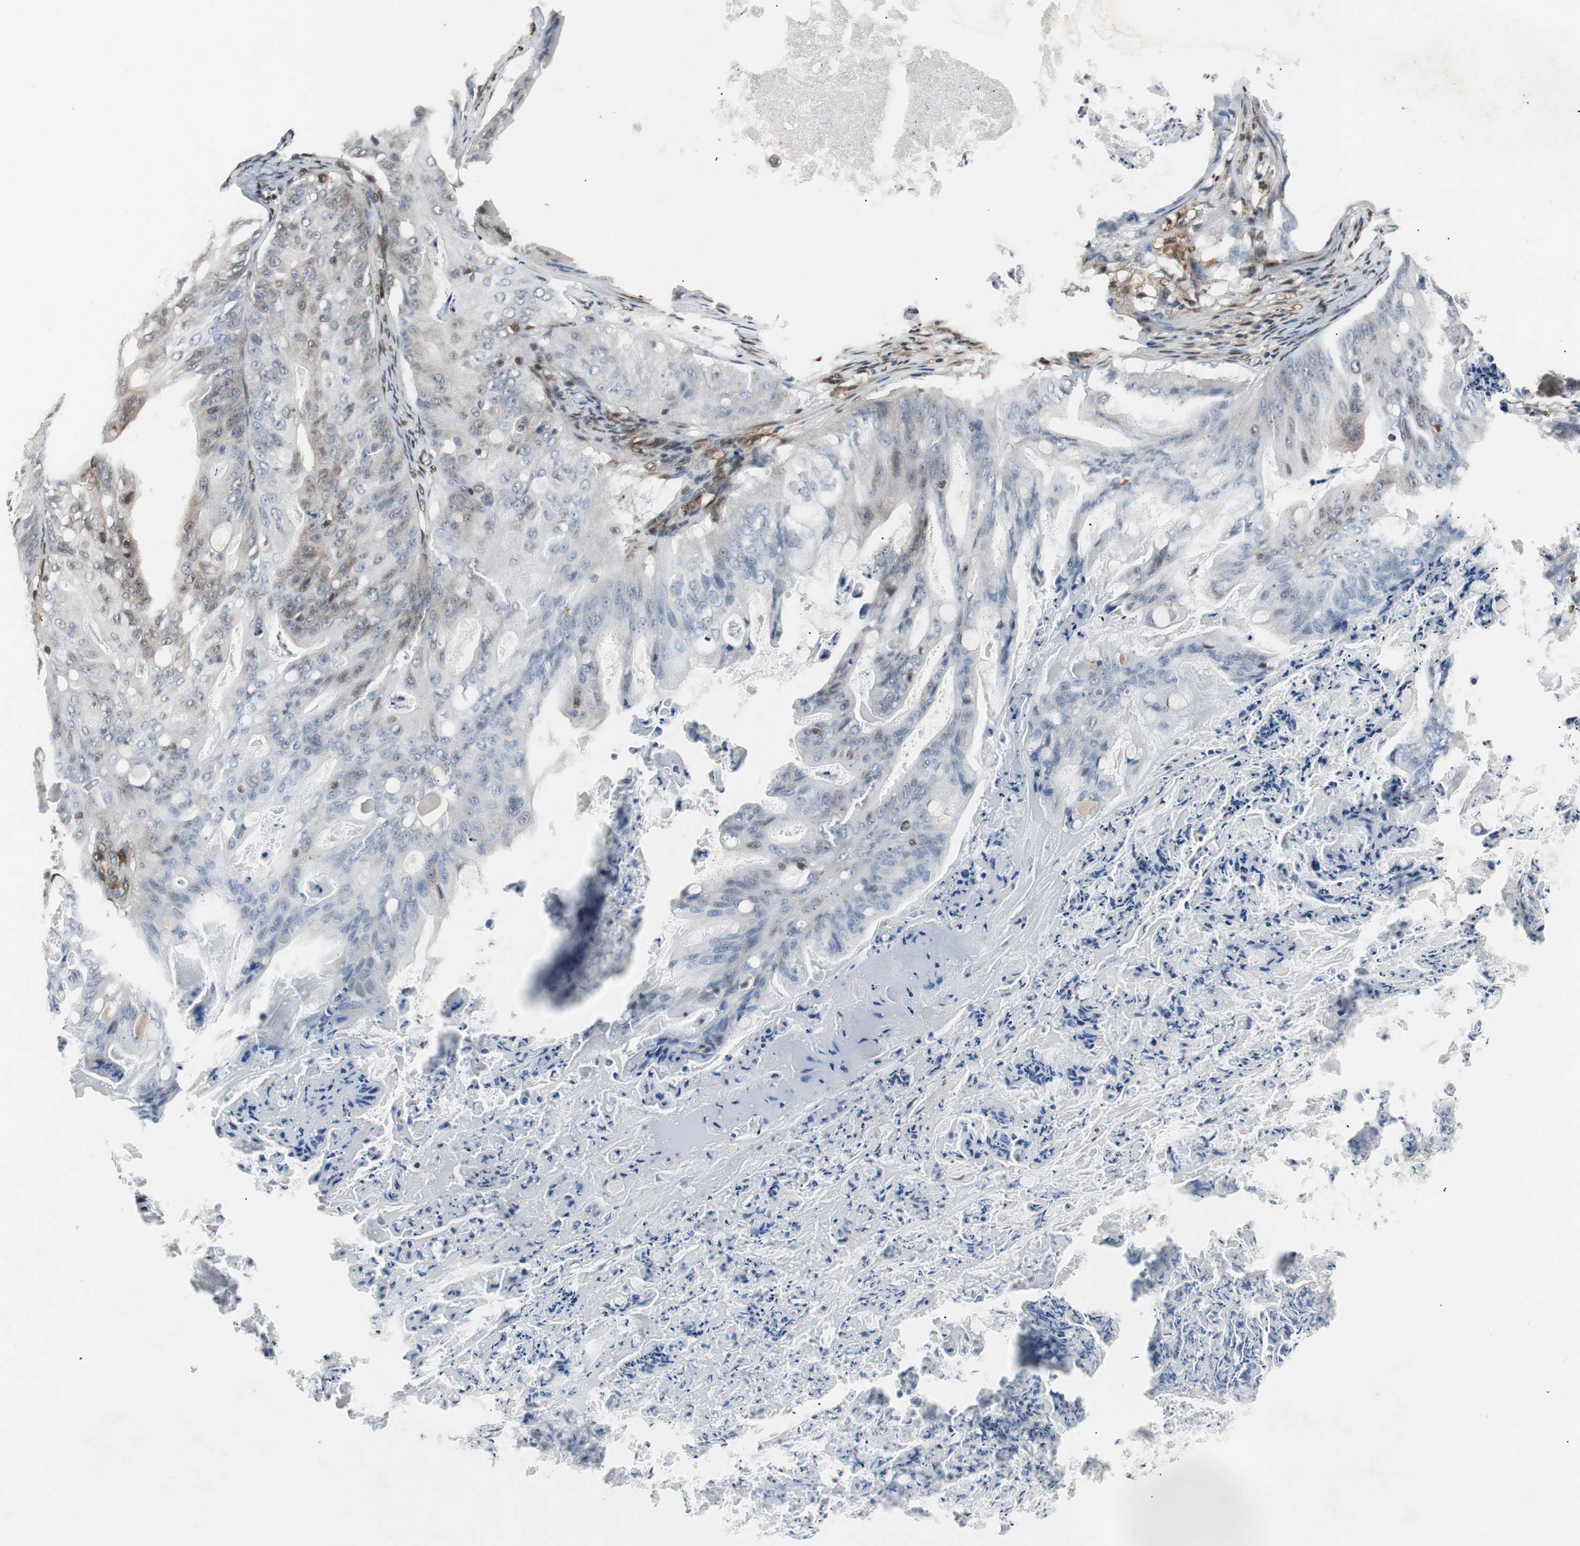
{"staining": {"intensity": "weak", "quantity": "25%-75%", "location": "cytoplasmic/membranous,nuclear"}, "tissue": "ovarian cancer", "cell_type": "Tumor cells", "image_type": "cancer", "snomed": [{"axis": "morphology", "description": "Cystadenocarcinoma, mucinous, NOS"}, {"axis": "topography", "description": "Ovary"}], "caption": "Human ovarian cancer stained with a brown dye displays weak cytoplasmic/membranous and nuclear positive positivity in approximately 25%-75% of tumor cells.", "gene": "ACLY", "patient": {"sex": "female", "age": 36}}